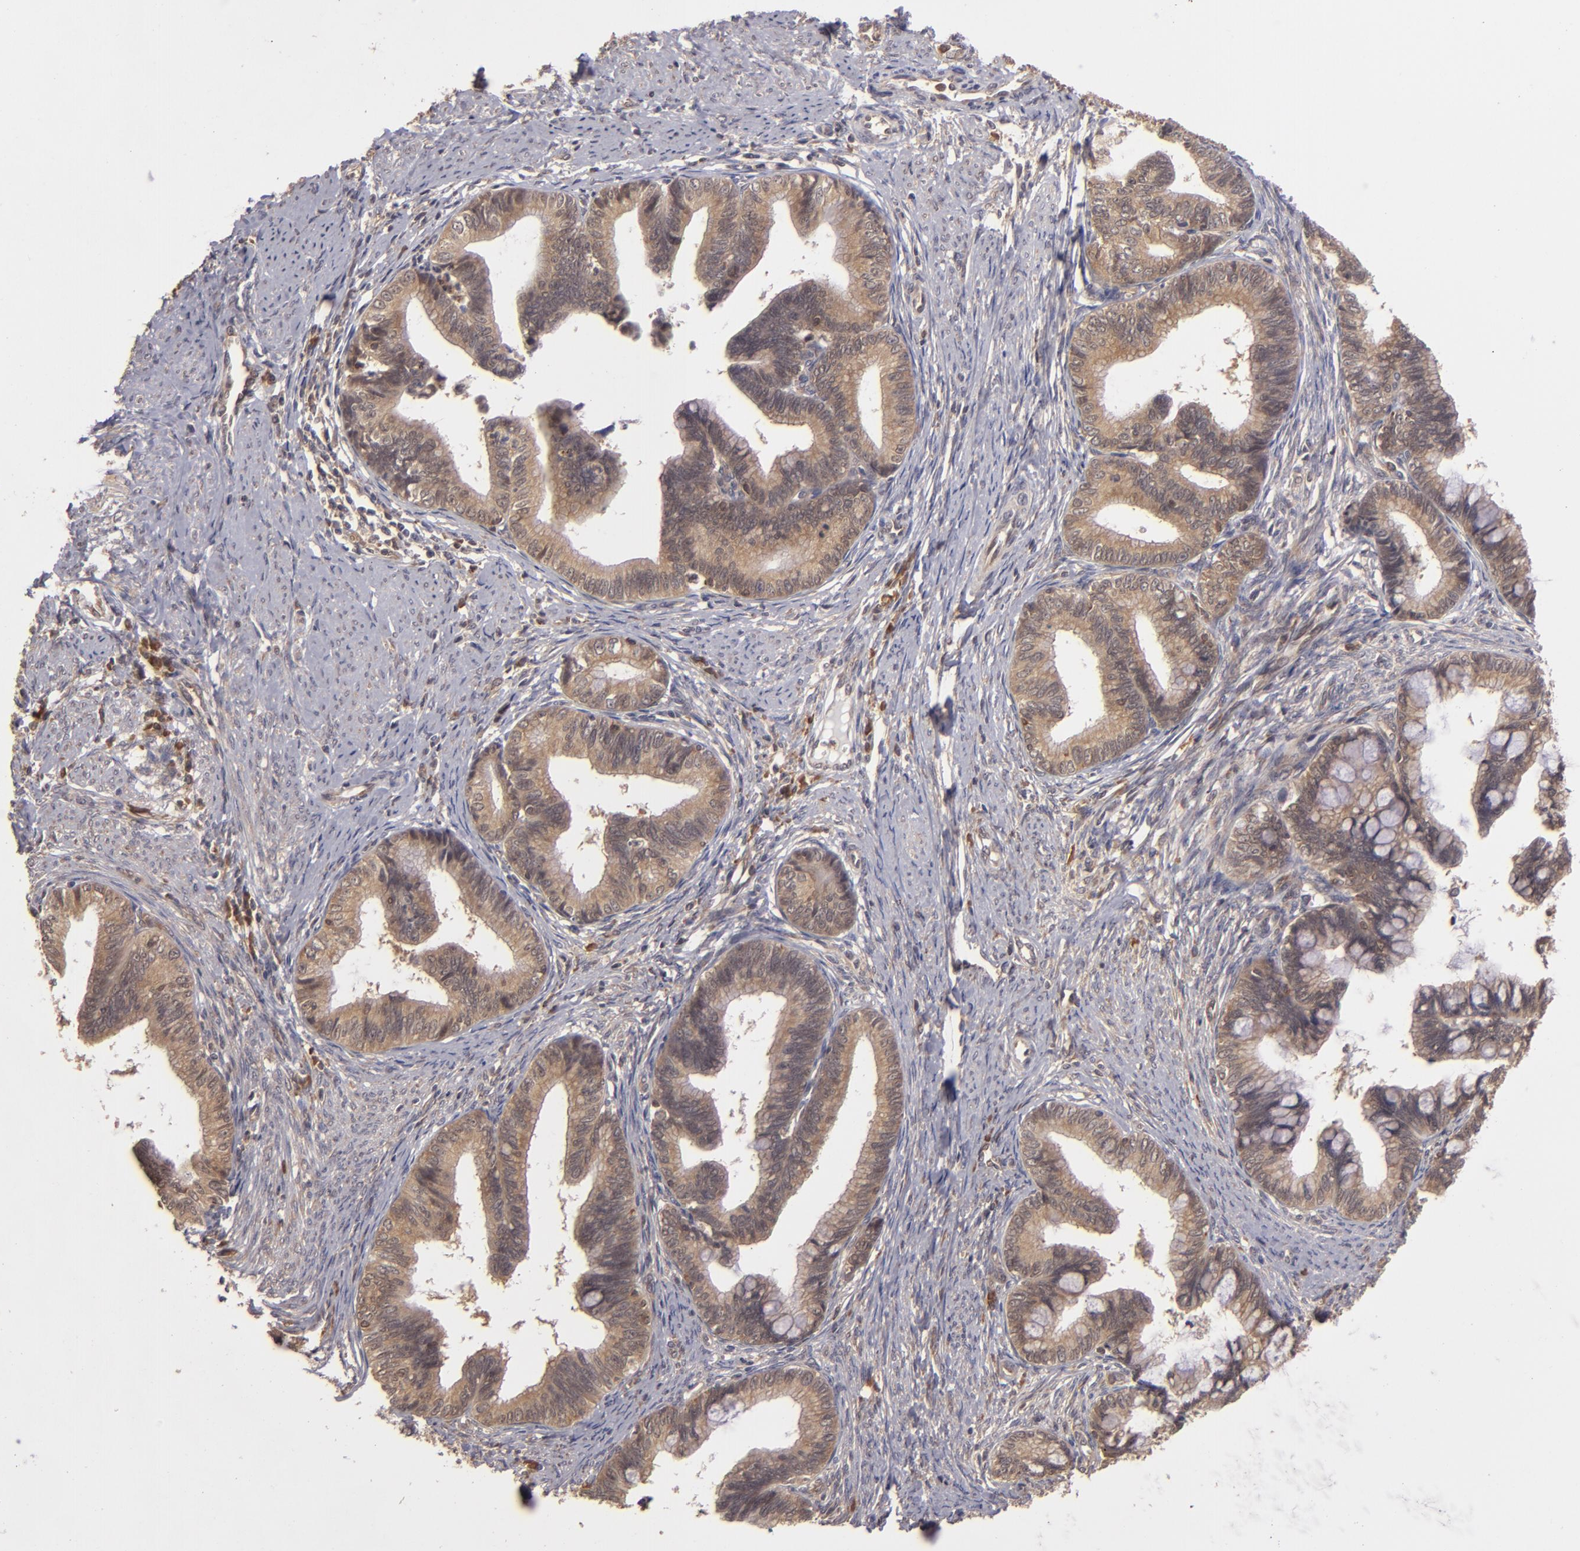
{"staining": {"intensity": "weak", "quantity": ">75%", "location": "cytoplasmic/membranous"}, "tissue": "cervical cancer", "cell_type": "Tumor cells", "image_type": "cancer", "snomed": [{"axis": "morphology", "description": "Adenocarcinoma, NOS"}, {"axis": "topography", "description": "Cervix"}], "caption": "A brown stain shows weak cytoplasmic/membranous positivity of a protein in human cervical cancer tumor cells. The protein of interest is shown in brown color, while the nuclei are stained blue.", "gene": "MAPK3", "patient": {"sex": "female", "age": 36}}